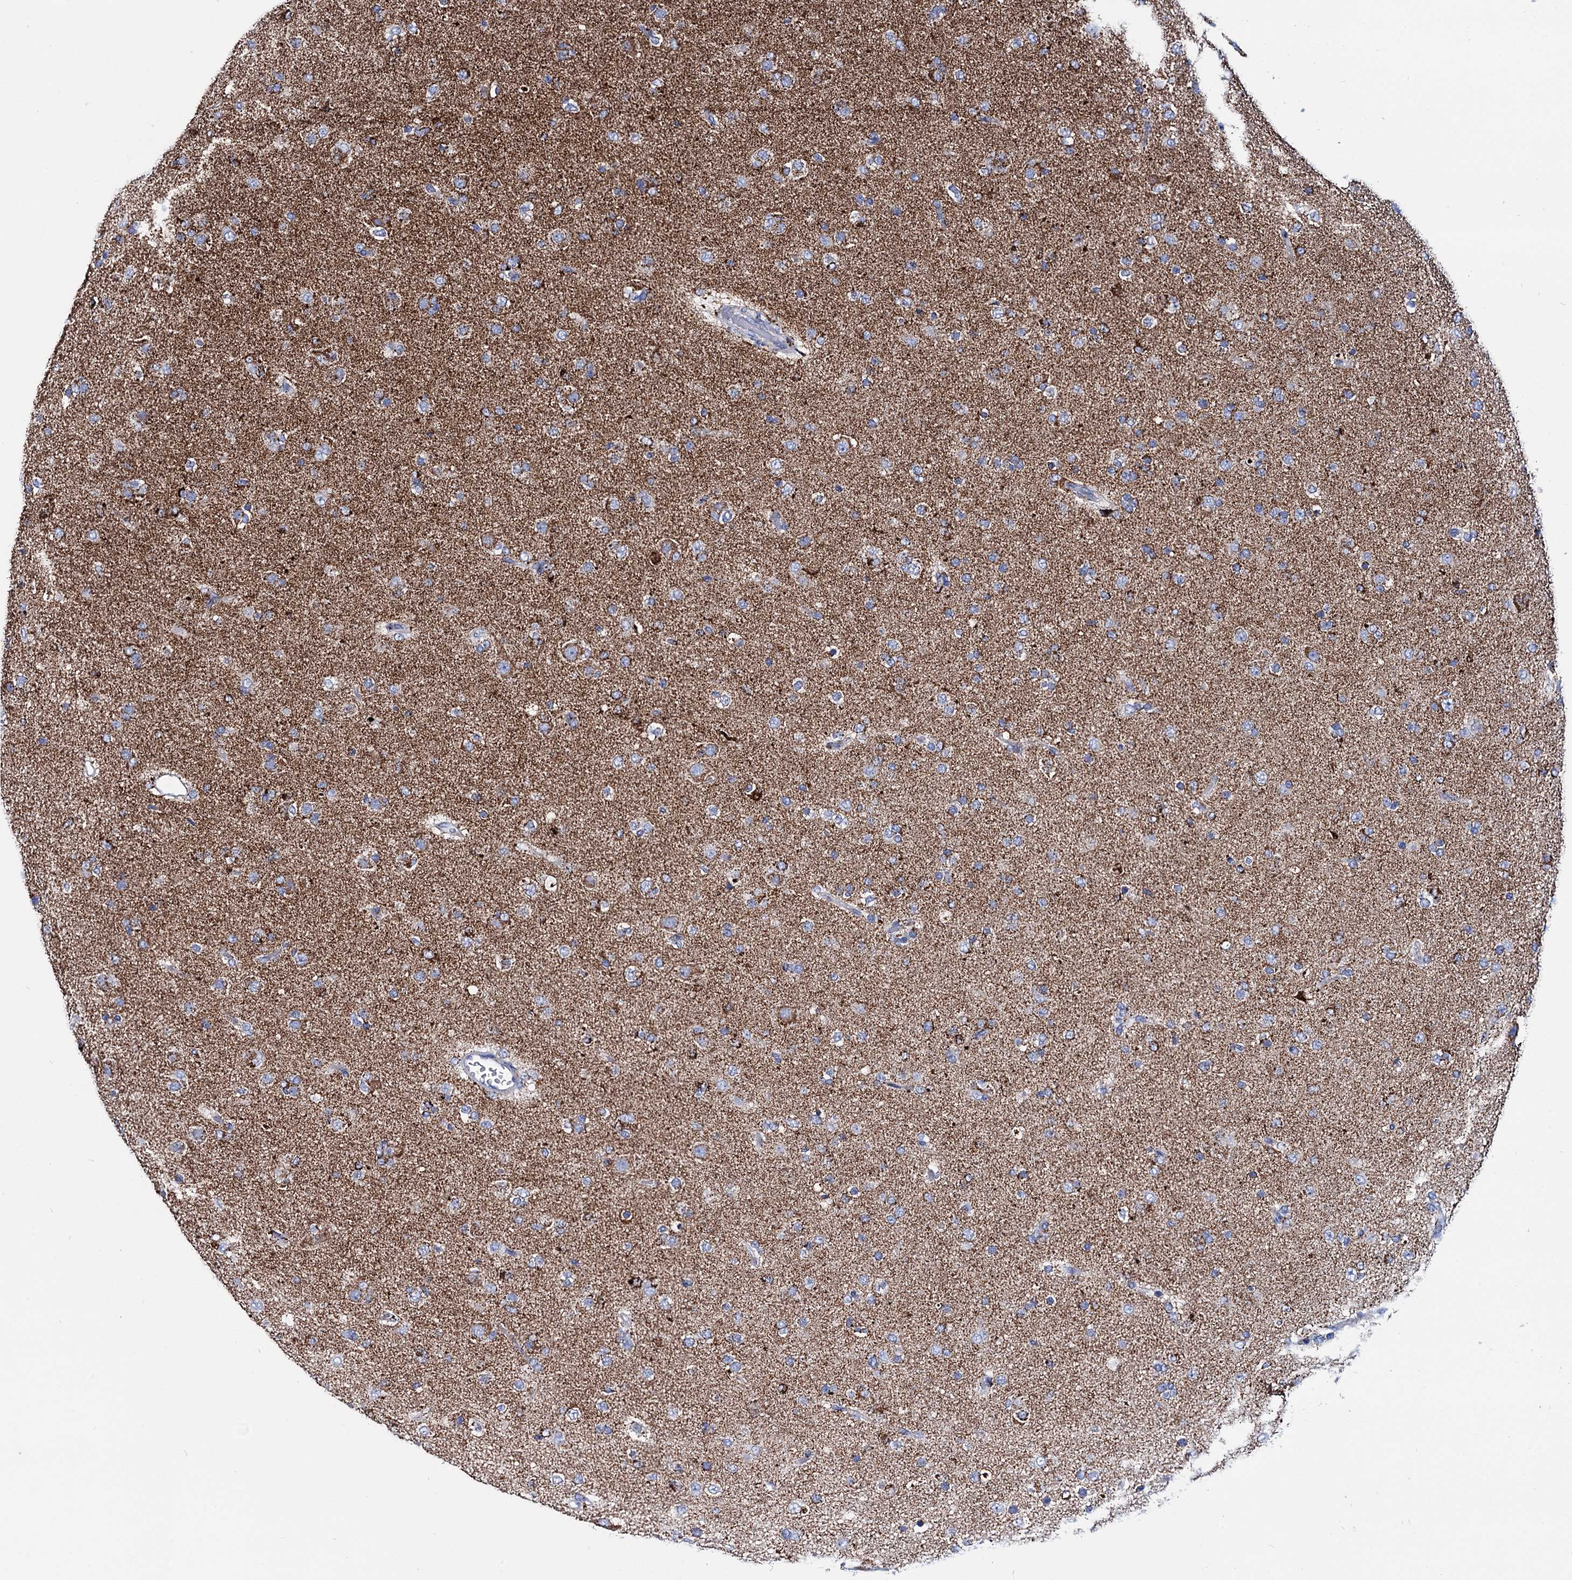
{"staining": {"intensity": "weak", "quantity": "<25%", "location": "cytoplasmic/membranous"}, "tissue": "glioma", "cell_type": "Tumor cells", "image_type": "cancer", "snomed": [{"axis": "morphology", "description": "Glioma, malignant, Low grade"}, {"axis": "topography", "description": "Brain"}], "caption": "The immunohistochemistry (IHC) micrograph has no significant positivity in tumor cells of malignant glioma (low-grade) tissue. The staining is performed using DAB (3,3'-diaminobenzidine) brown chromogen with nuclei counter-stained in using hematoxylin.", "gene": "UBASH3B", "patient": {"sex": "male", "age": 65}}